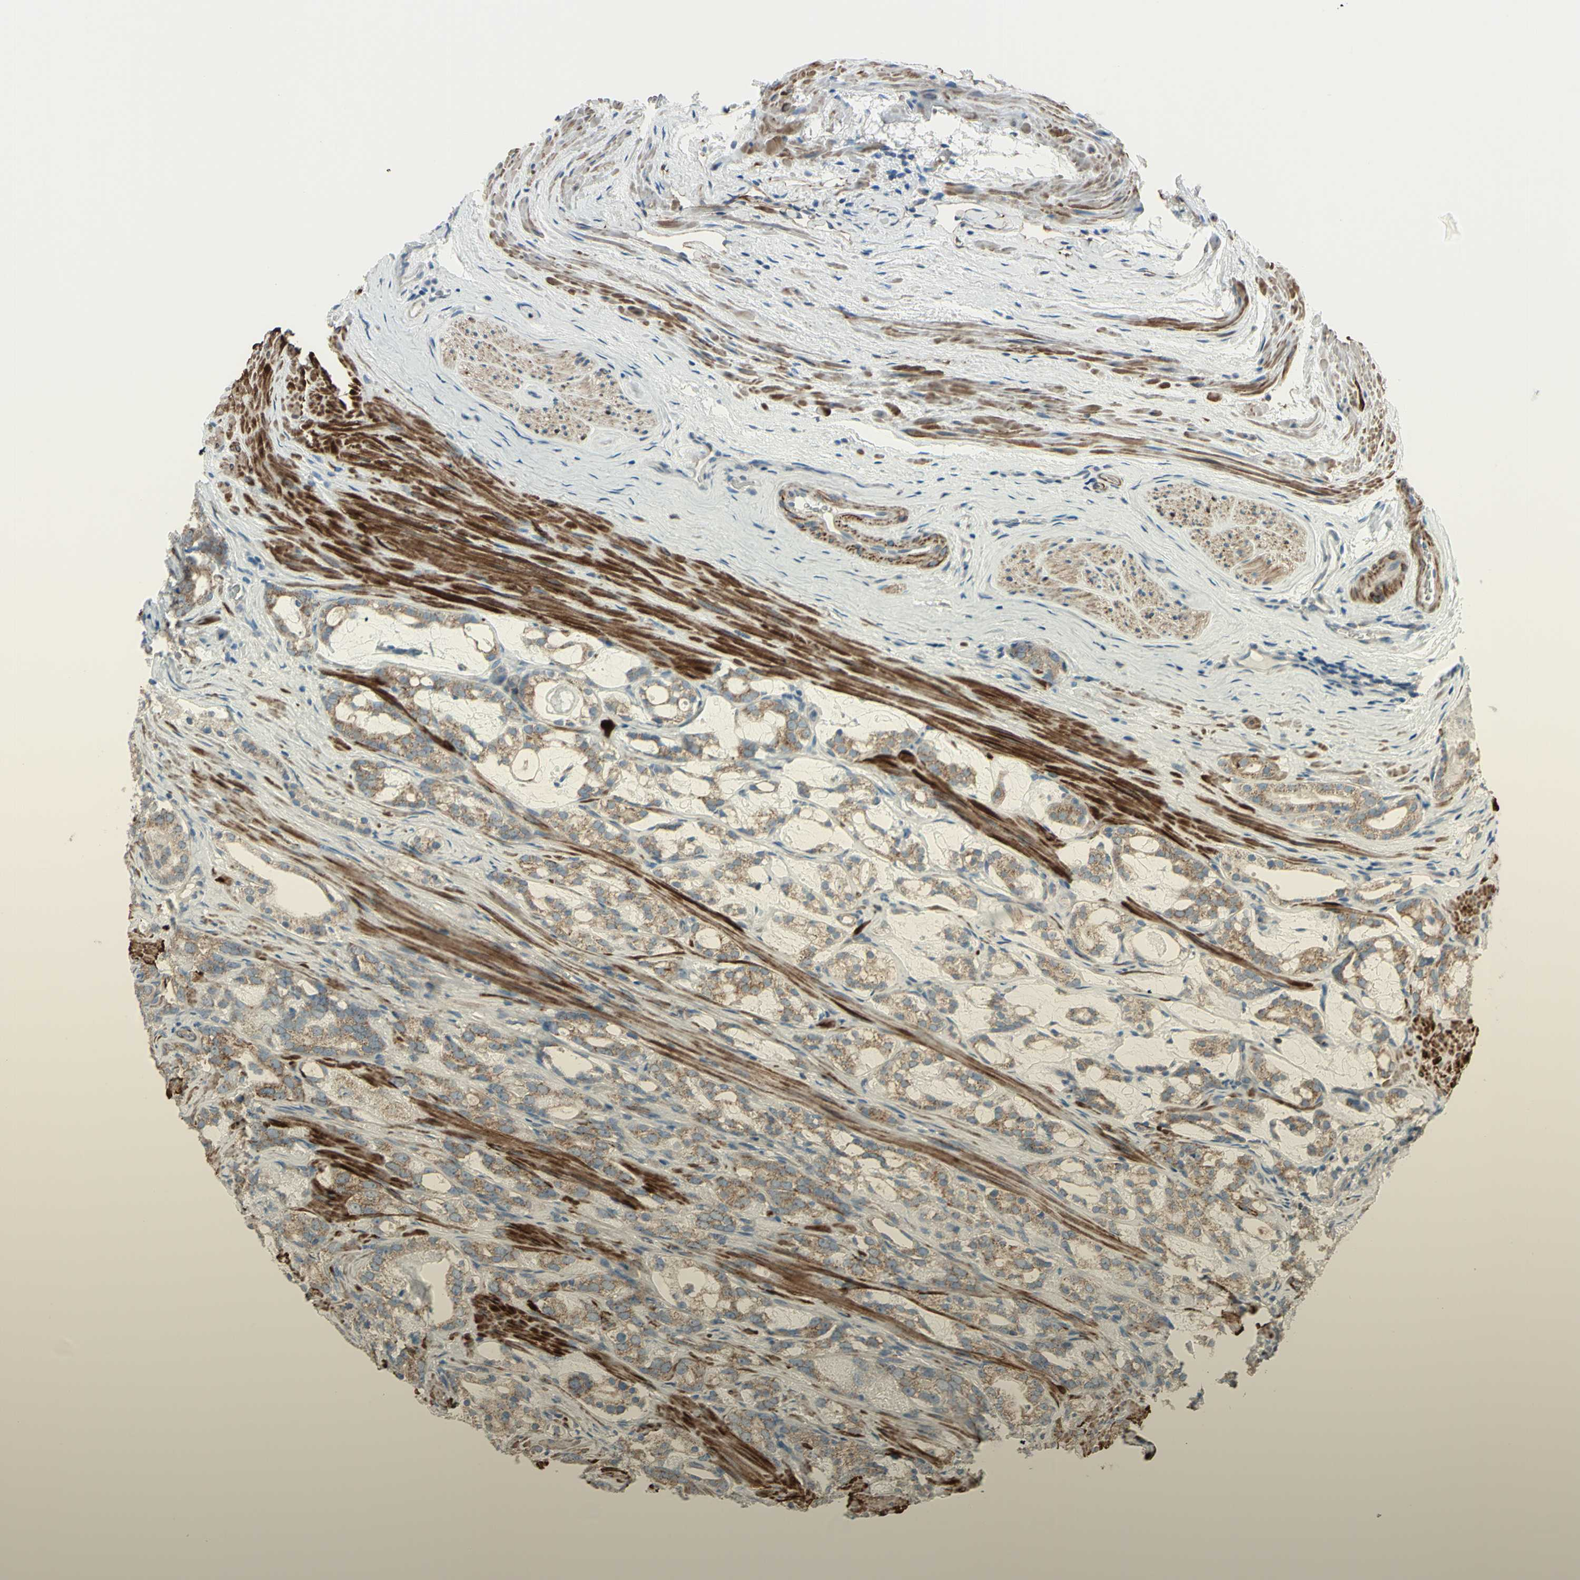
{"staining": {"intensity": "moderate", "quantity": ">75%", "location": "cytoplasmic/membranous"}, "tissue": "prostate cancer", "cell_type": "Tumor cells", "image_type": "cancer", "snomed": [{"axis": "morphology", "description": "Adenocarcinoma, Low grade"}, {"axis": "topography", "description": "Prostate"}], "caption": "Immunohistochemical staining of prostate cancer shows medium levels of moderate cytoplasmic/membranous protein staining in approximately >75% of tumor cells.", "gene": "FAM171B", "patient": {"sex": "male", "age": 59}}